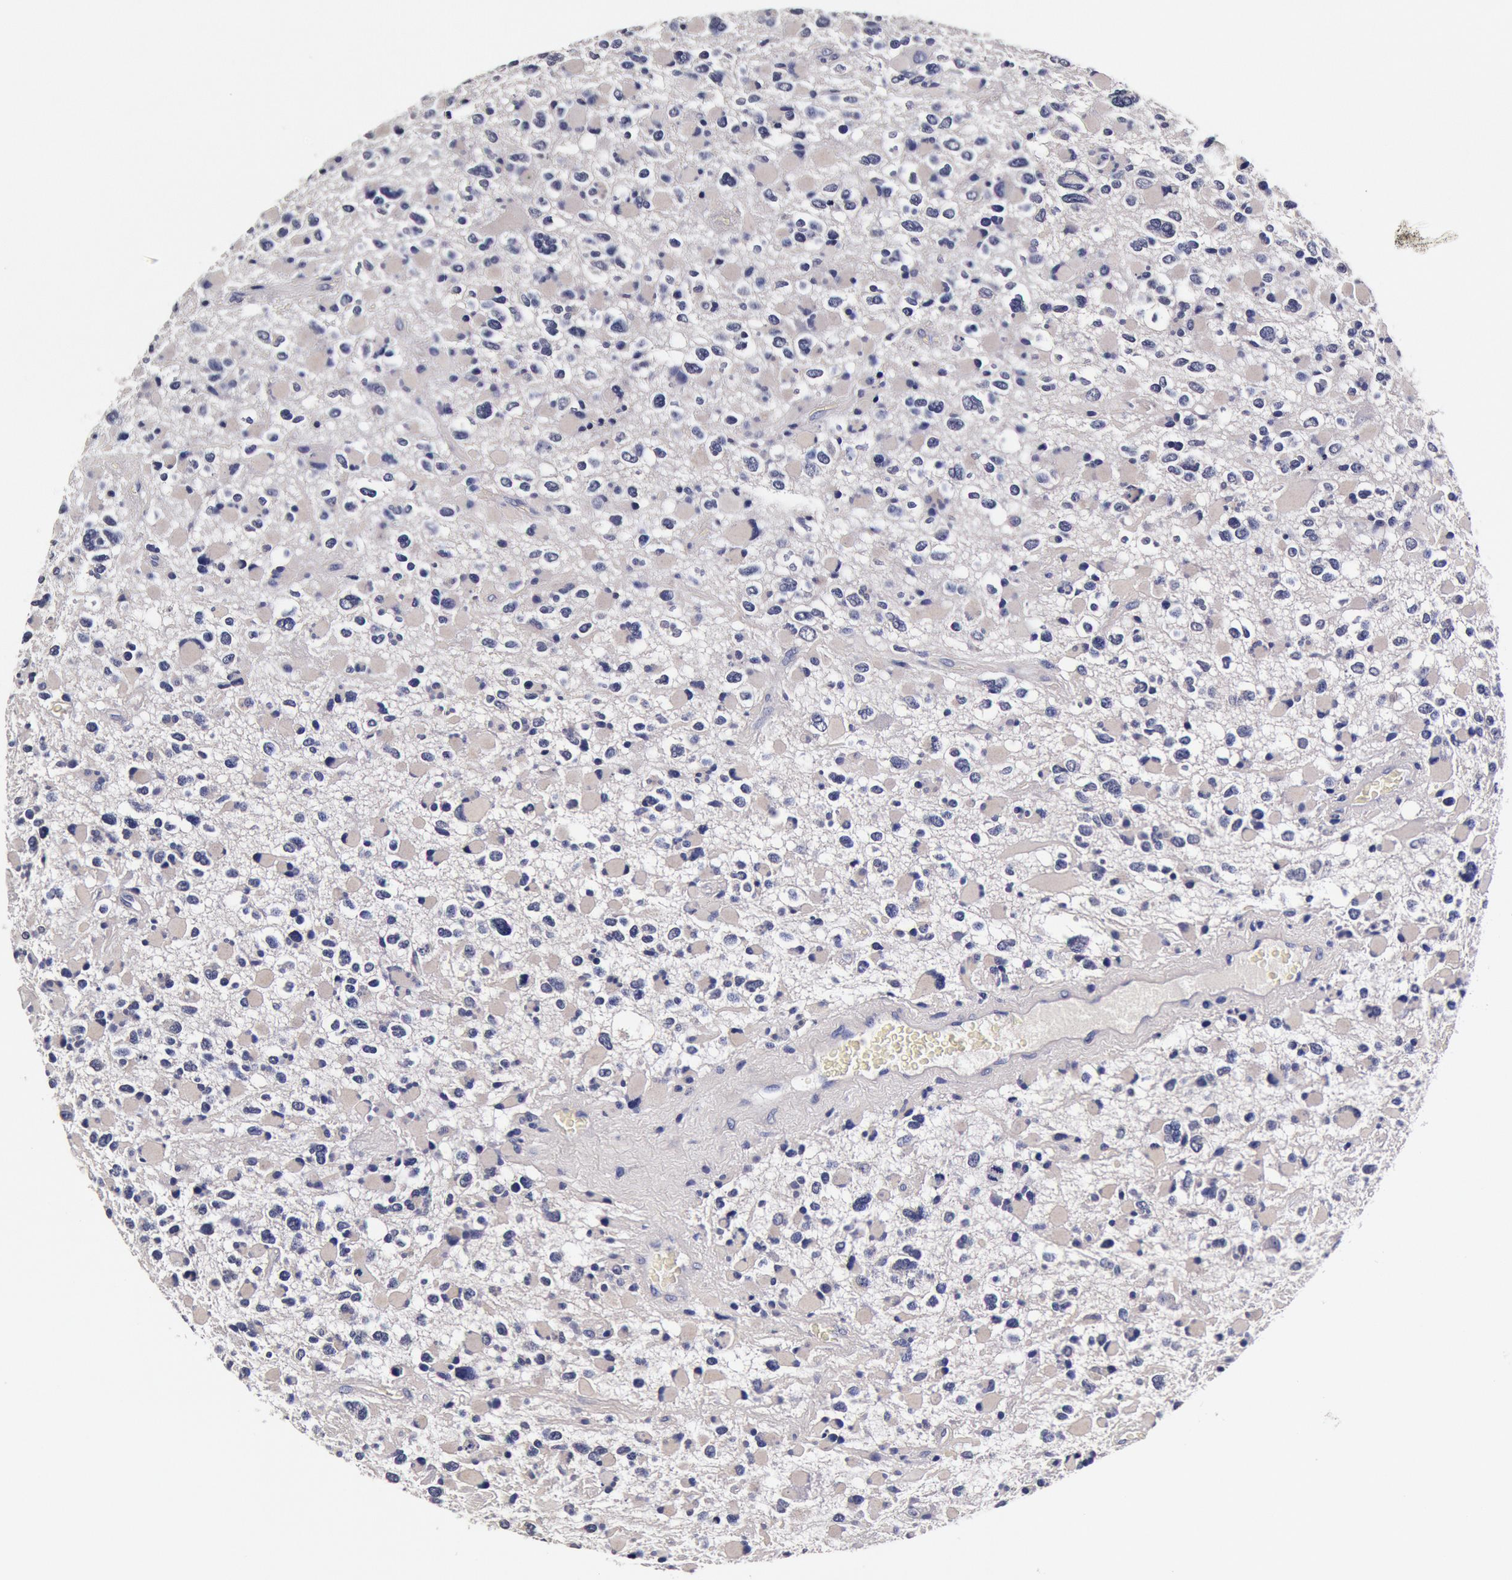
{"staining": {"intensity": "negative", "quantity": "none", "location": "none"}, "tissue": "glioma", "cell_type": "Tumor cells", "image_type": "cancer", "snomed": [{"axis": "morphology", "description": "Glioma, malignant, High grade"}, {"axis": "topography", "description": "Brain"}], "caption": "A high-resolution histopathology image shows immunohistochemistry staining of high-grade glioma (malignant), which reveals no significant expression in tumor cells.", "gene": "CCDC22", "patient": {"sex": "female", "age": 37}}